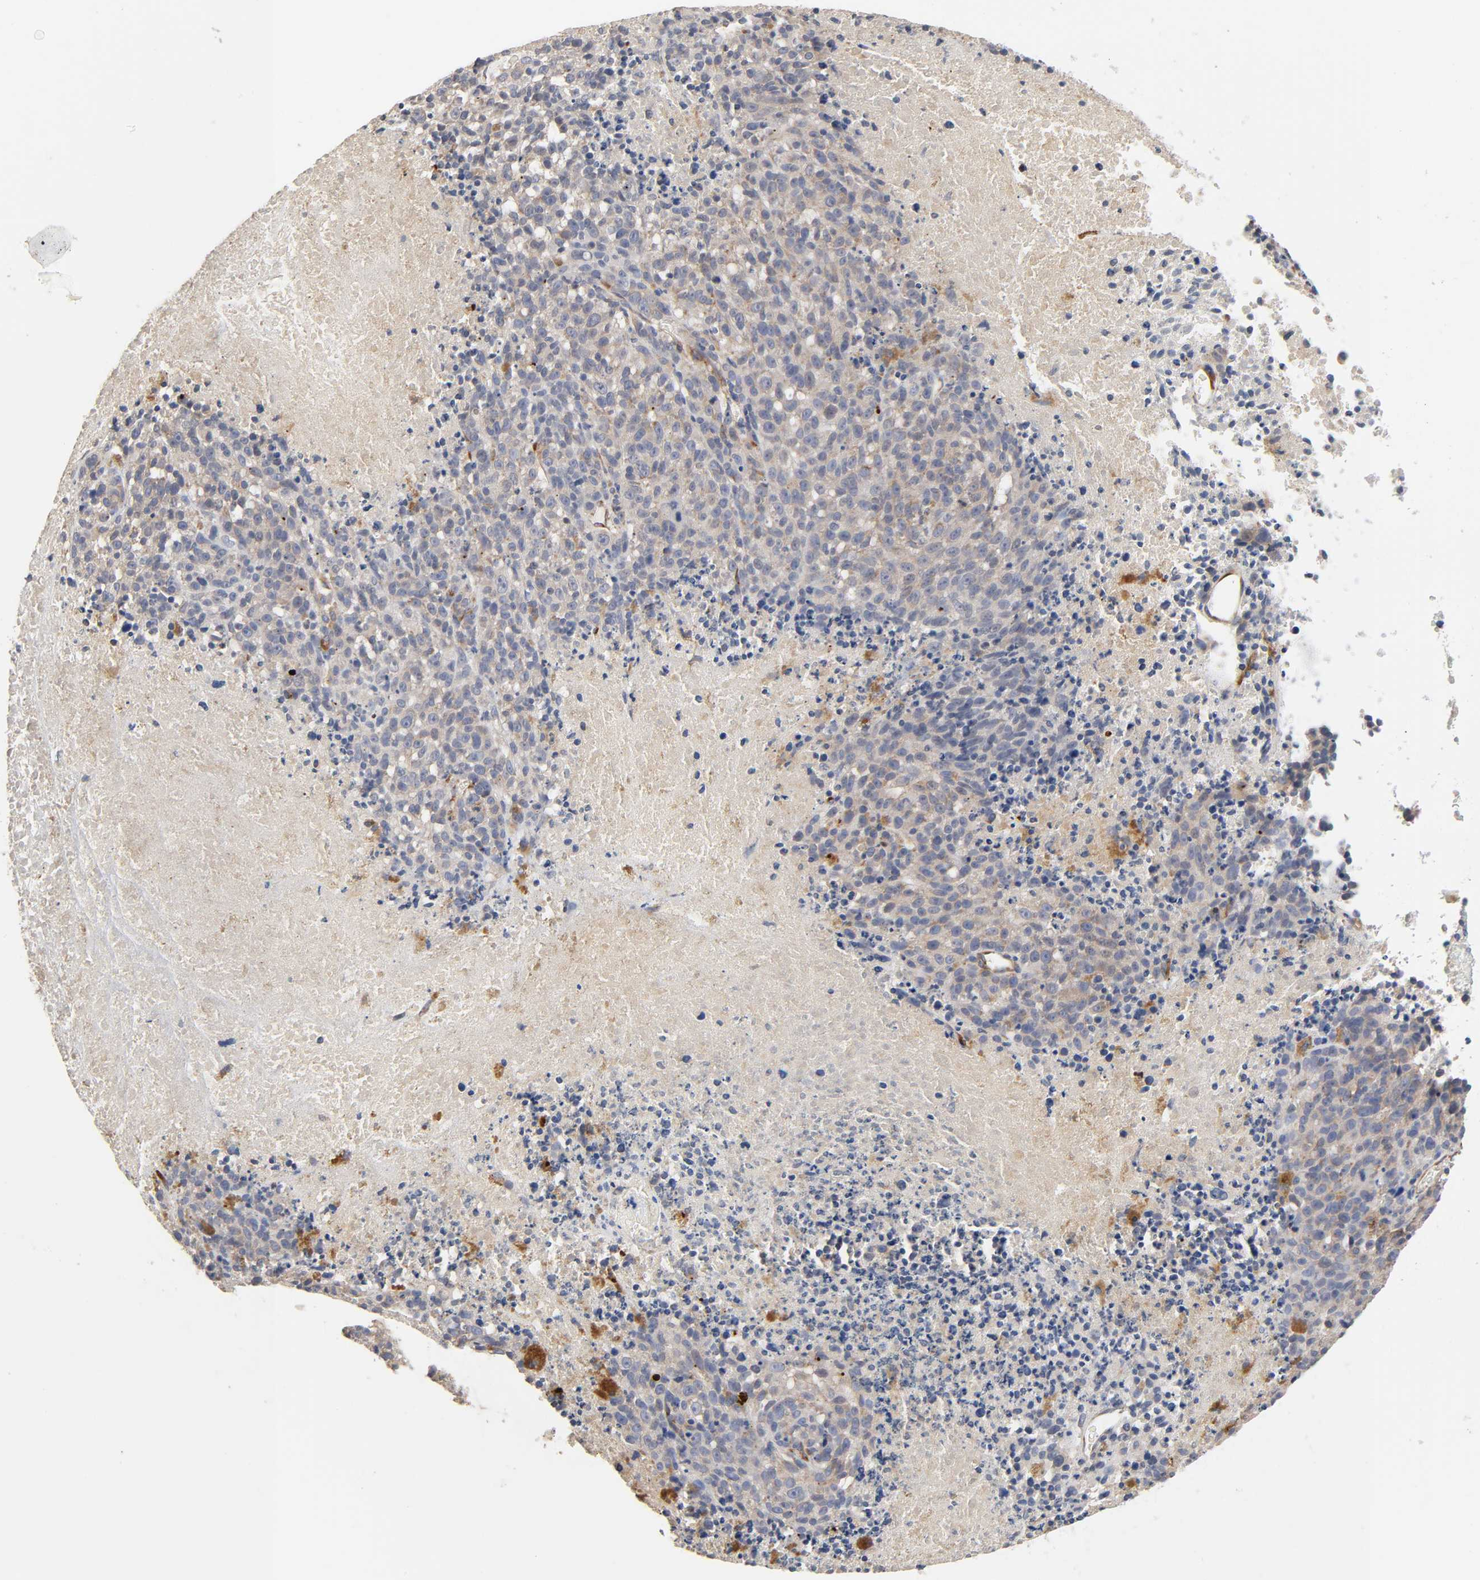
{"staining": {"intensity": "weak", "quantity": "25%-75%", "location": "cytoplasmic/membranous"}, "tissue": "melanoma", "cell_type": "Tumor cells", "image_type": "cancer", "snomed": [{"axis": "morphology", "description": "Malignant melanoma, Metastatic site"}, {"axis": "topography", "description": "Cerebral cortex"}], "caption": "The micrograph displays immunohistochemical staining of malignant melanoma (metastatic site). There is weak cytoplasmic/membranous positivity is identified in approximately 25%-75% of tumor cells.", "gene": "HDLBP", "patient": {"sex": "female", "age": 52}}